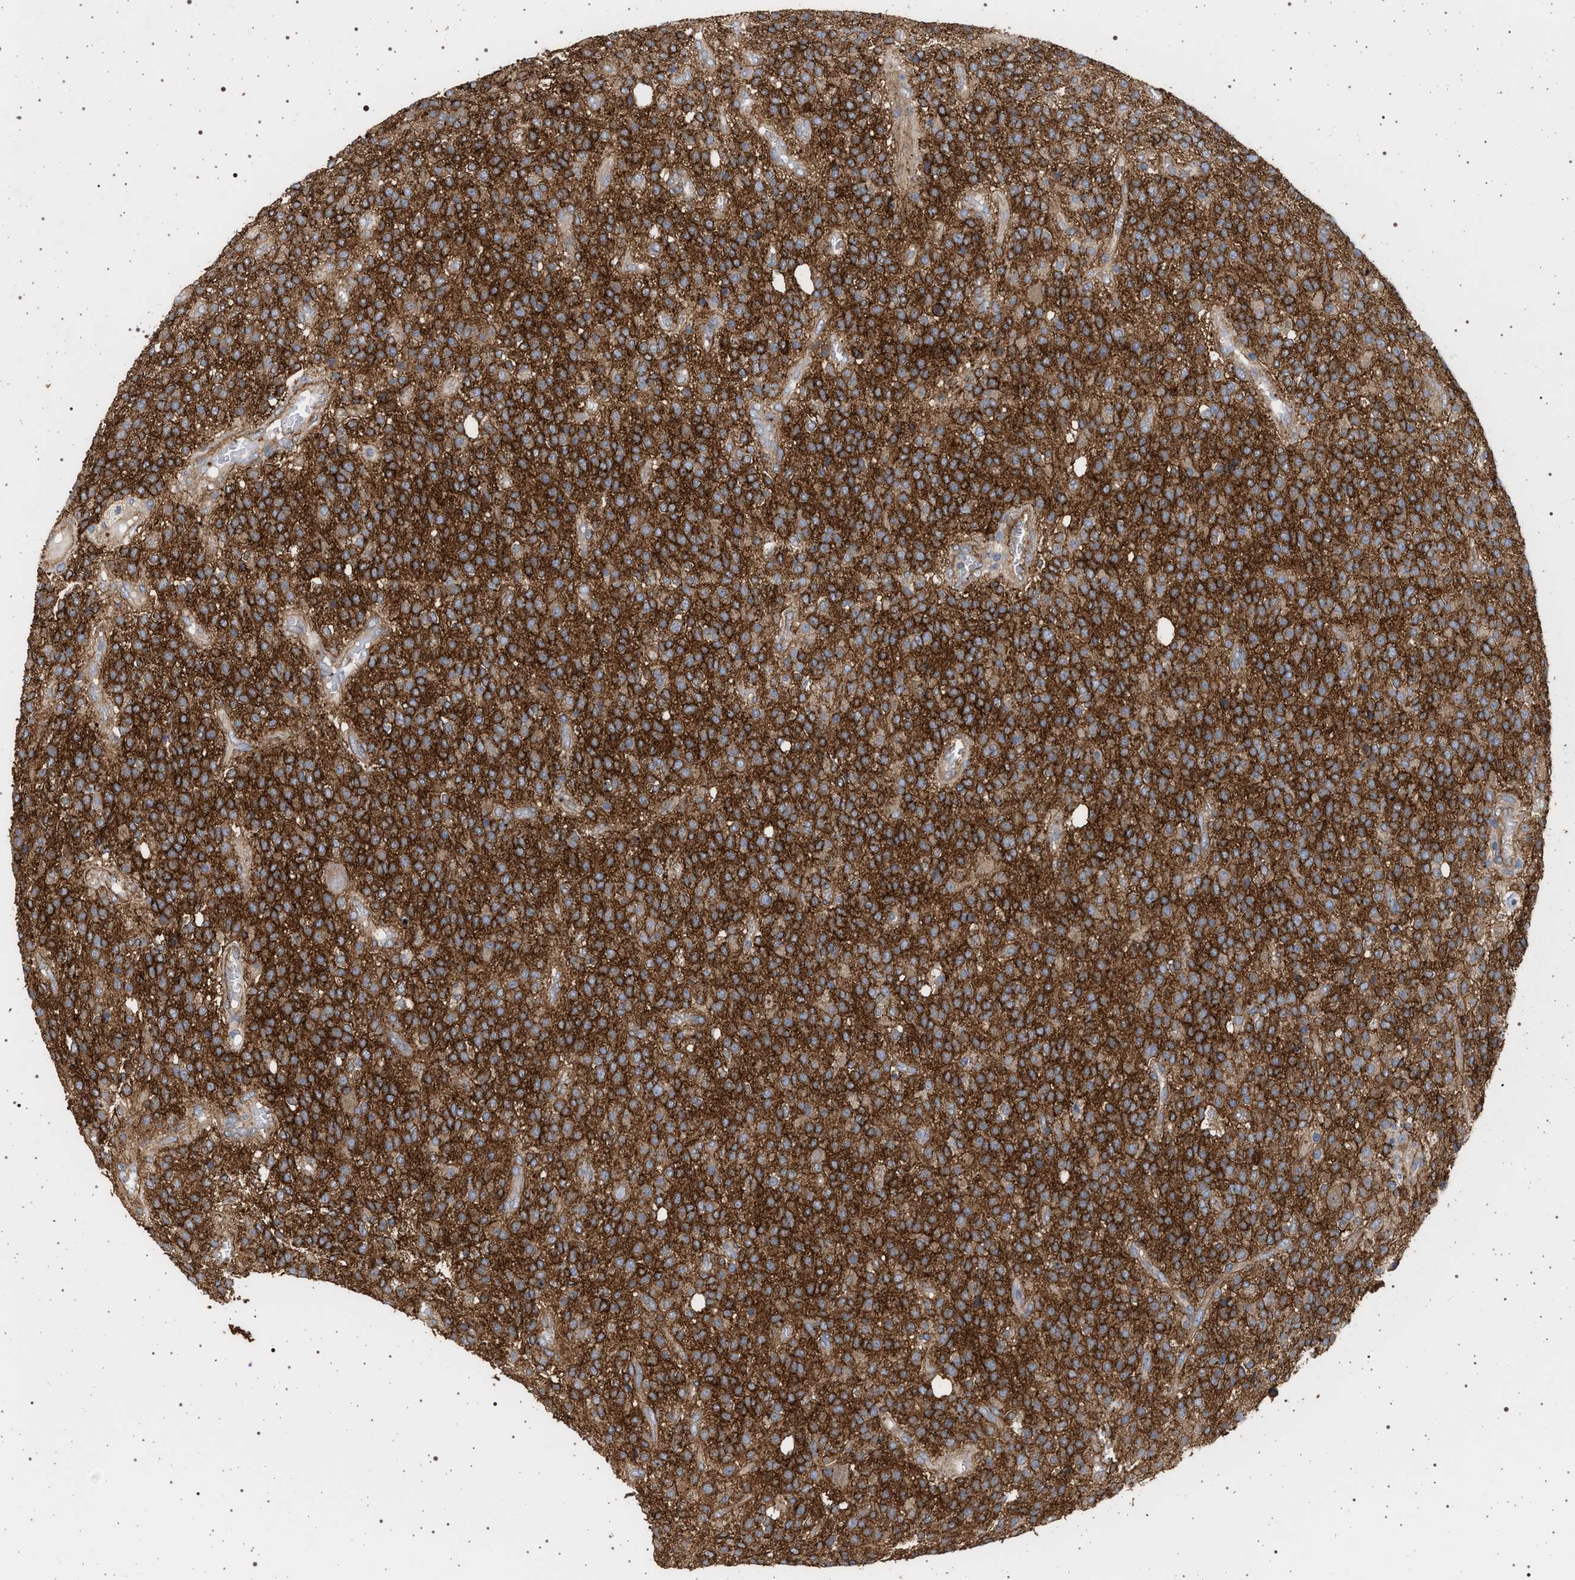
{"staining": {"intensity": "strong", "quantity": ">75%", "location": "cytoplasmic/membranous"}, "tissue": "glioma", "cell_type": "Tumor cells", "image_type": "cancer", "snomed": [{"axis": "morphology", "description": "Glioma, malignant, High grade"}, {"axis": "topography", "description": "Brain"}], "caption": "A high amount of strong cytoplasmic/membranous expression is identified in about >75% of tumor cells in glioma tissue.", "gene": "IFT20", "patient": {"sex": "male", "age": 34}}